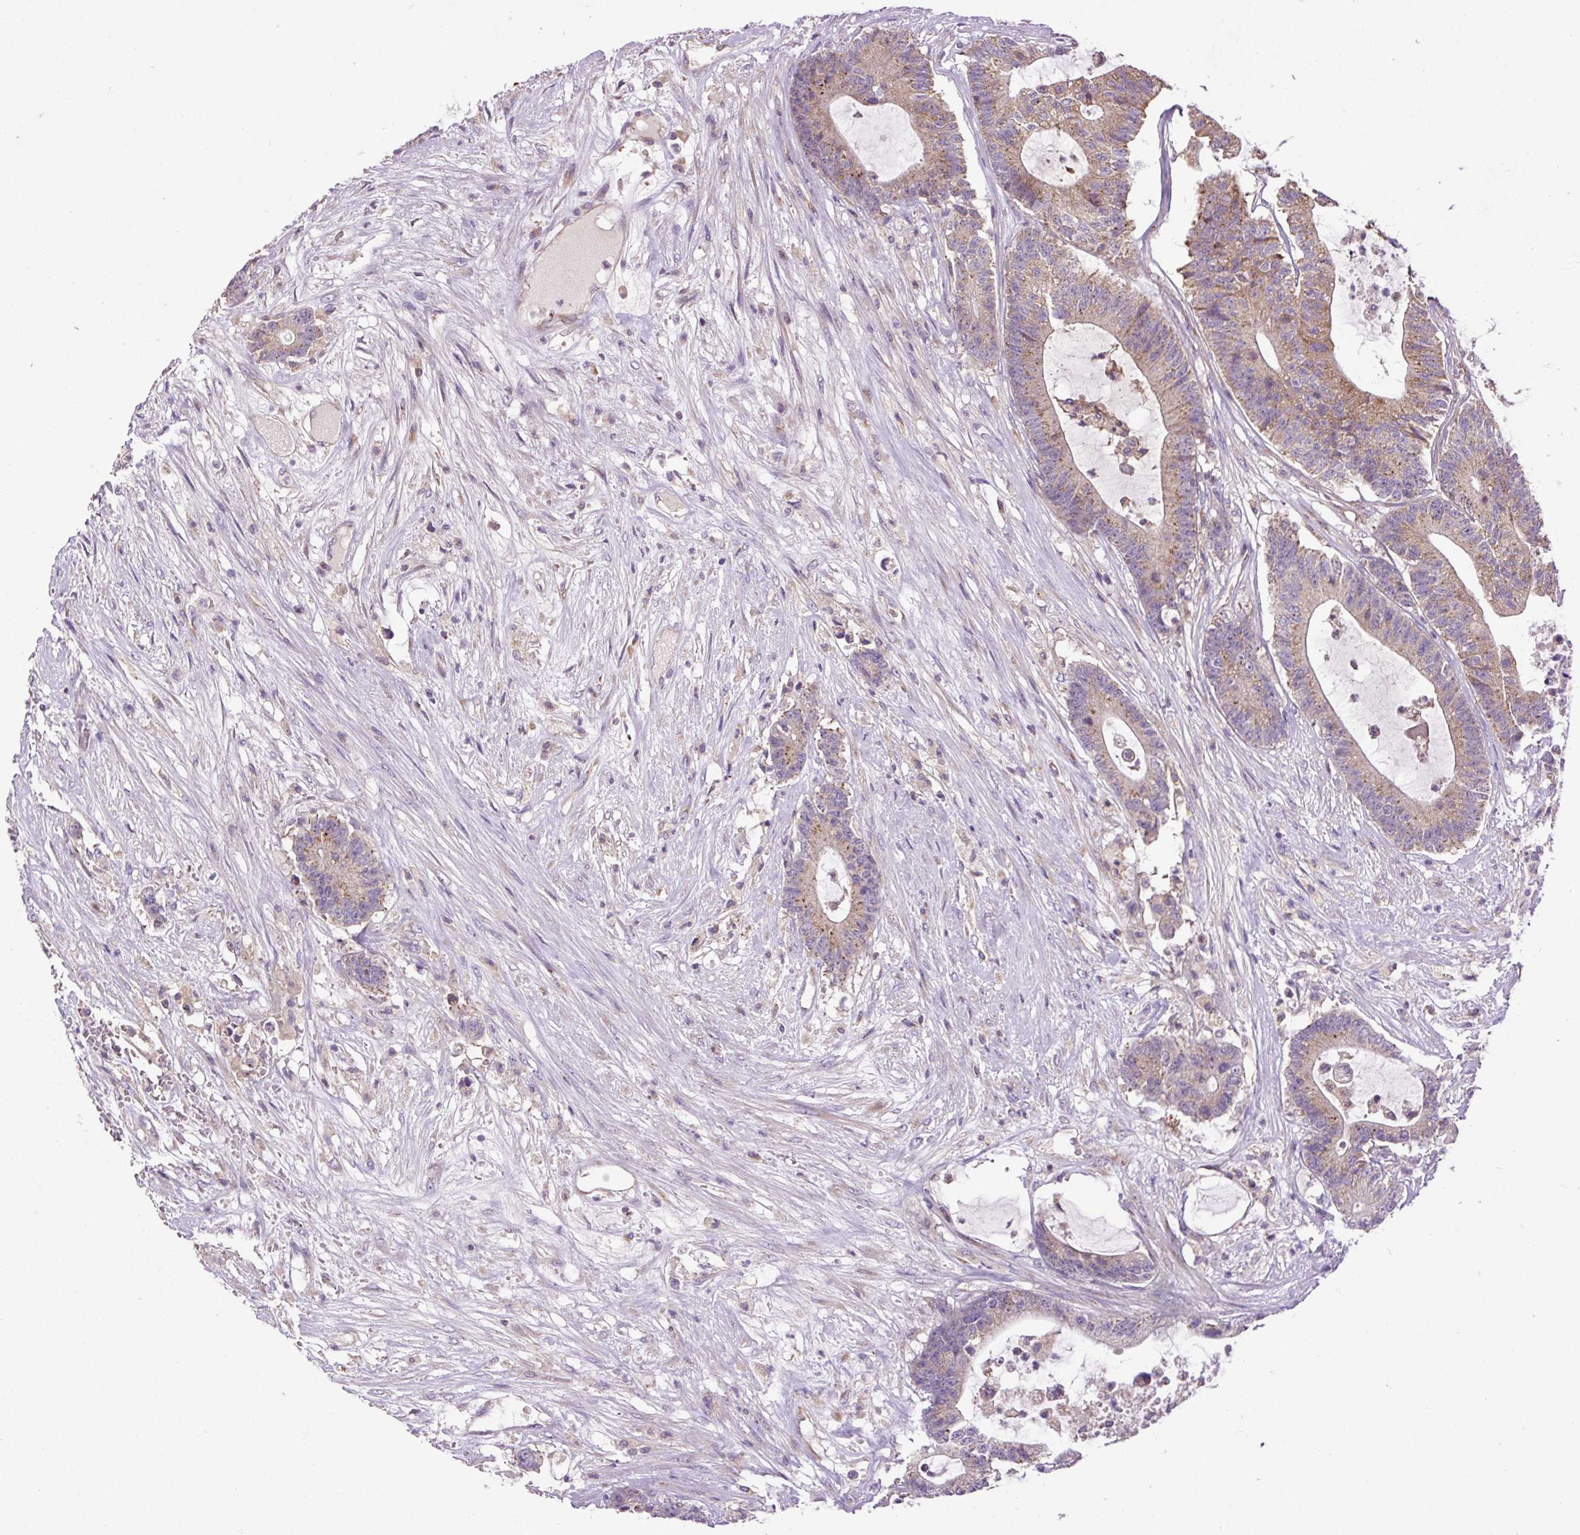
{"staining": {"intensity": "weak", "quantity": "25%-75%", "location": "cytoplasmic/membranous"}, "tissue": "colorectal cancer", "cell_type": "Tumor cells", "image_type": "cancer", "snomed": [{"axis": "morphology", "description": "Adenocarcinoma, NOS"}, {"axis": "topography", "description": "Colon"}], "caption": "Immunohistochemistry of human colorectal adenocarcinoma displays low levels of weak cytoplasmic/membranous expression in approximately 25%-75% of tumor cells.", "gene": "ZNF547", "patient": {"sex": "female", "age": 84}}